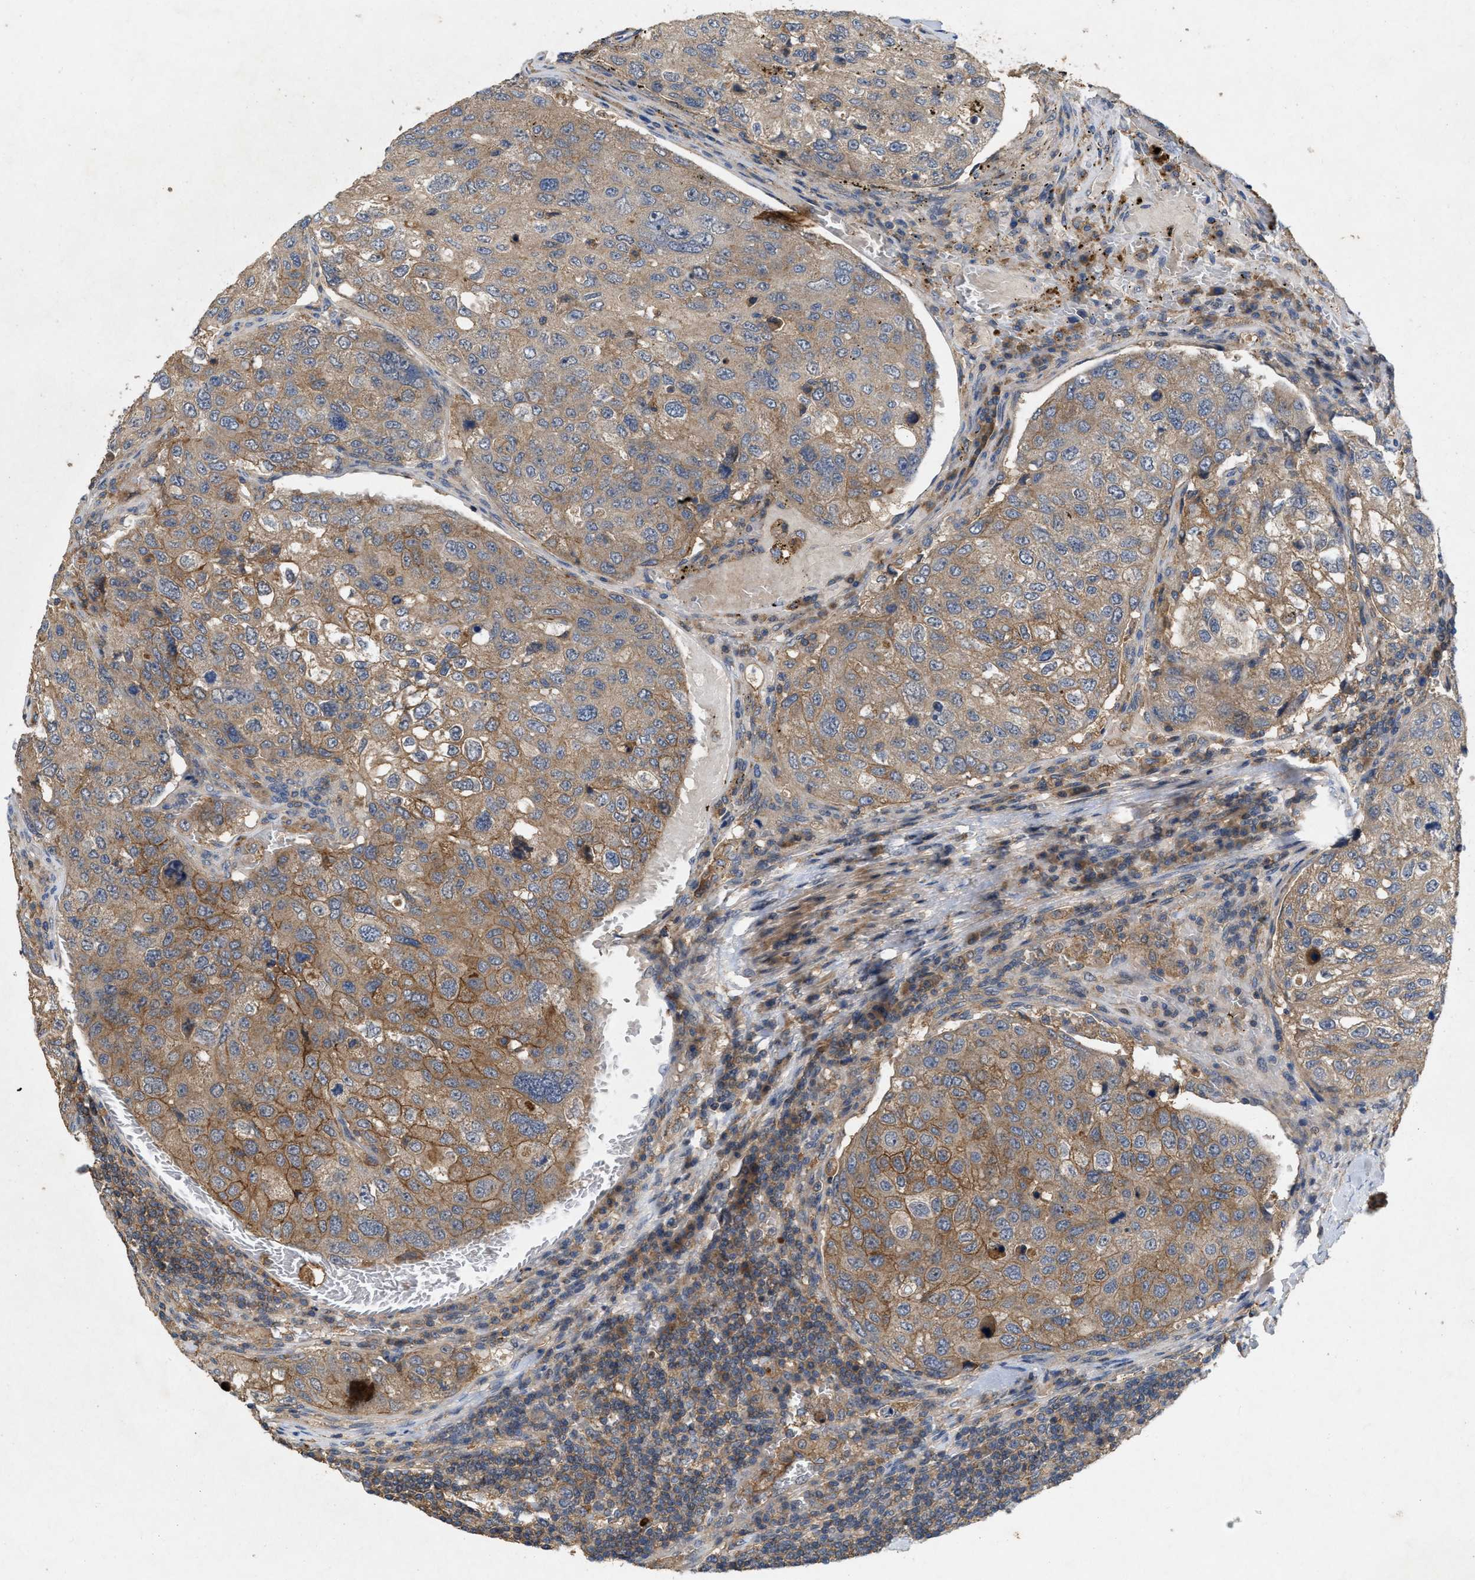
{"staining": {"intensity": "moderate", "quantity": ">75%", "location": "cytoplasmic/membranous"}, "tissue": "urothelial cancer", "cell_type": "Tumor cells", "image_type": "cancer", "snomed": [{"axis": "morphology", "description": "Urothelial carcinoma, High grade"}, {"axis": "topography", "description": "Lymph node"}, {"axis": "topography", "description": "Urinary bladder"}], "caption": "Urothelial carcinoma (high-grade) tissue shows moderate cytoplasmic/membranous positivity in approximately >75% of tumor cells, visualized by immunohistochemistry.", "gene": "LPAR2", "patient": {"sex": "male", "age": 51}}